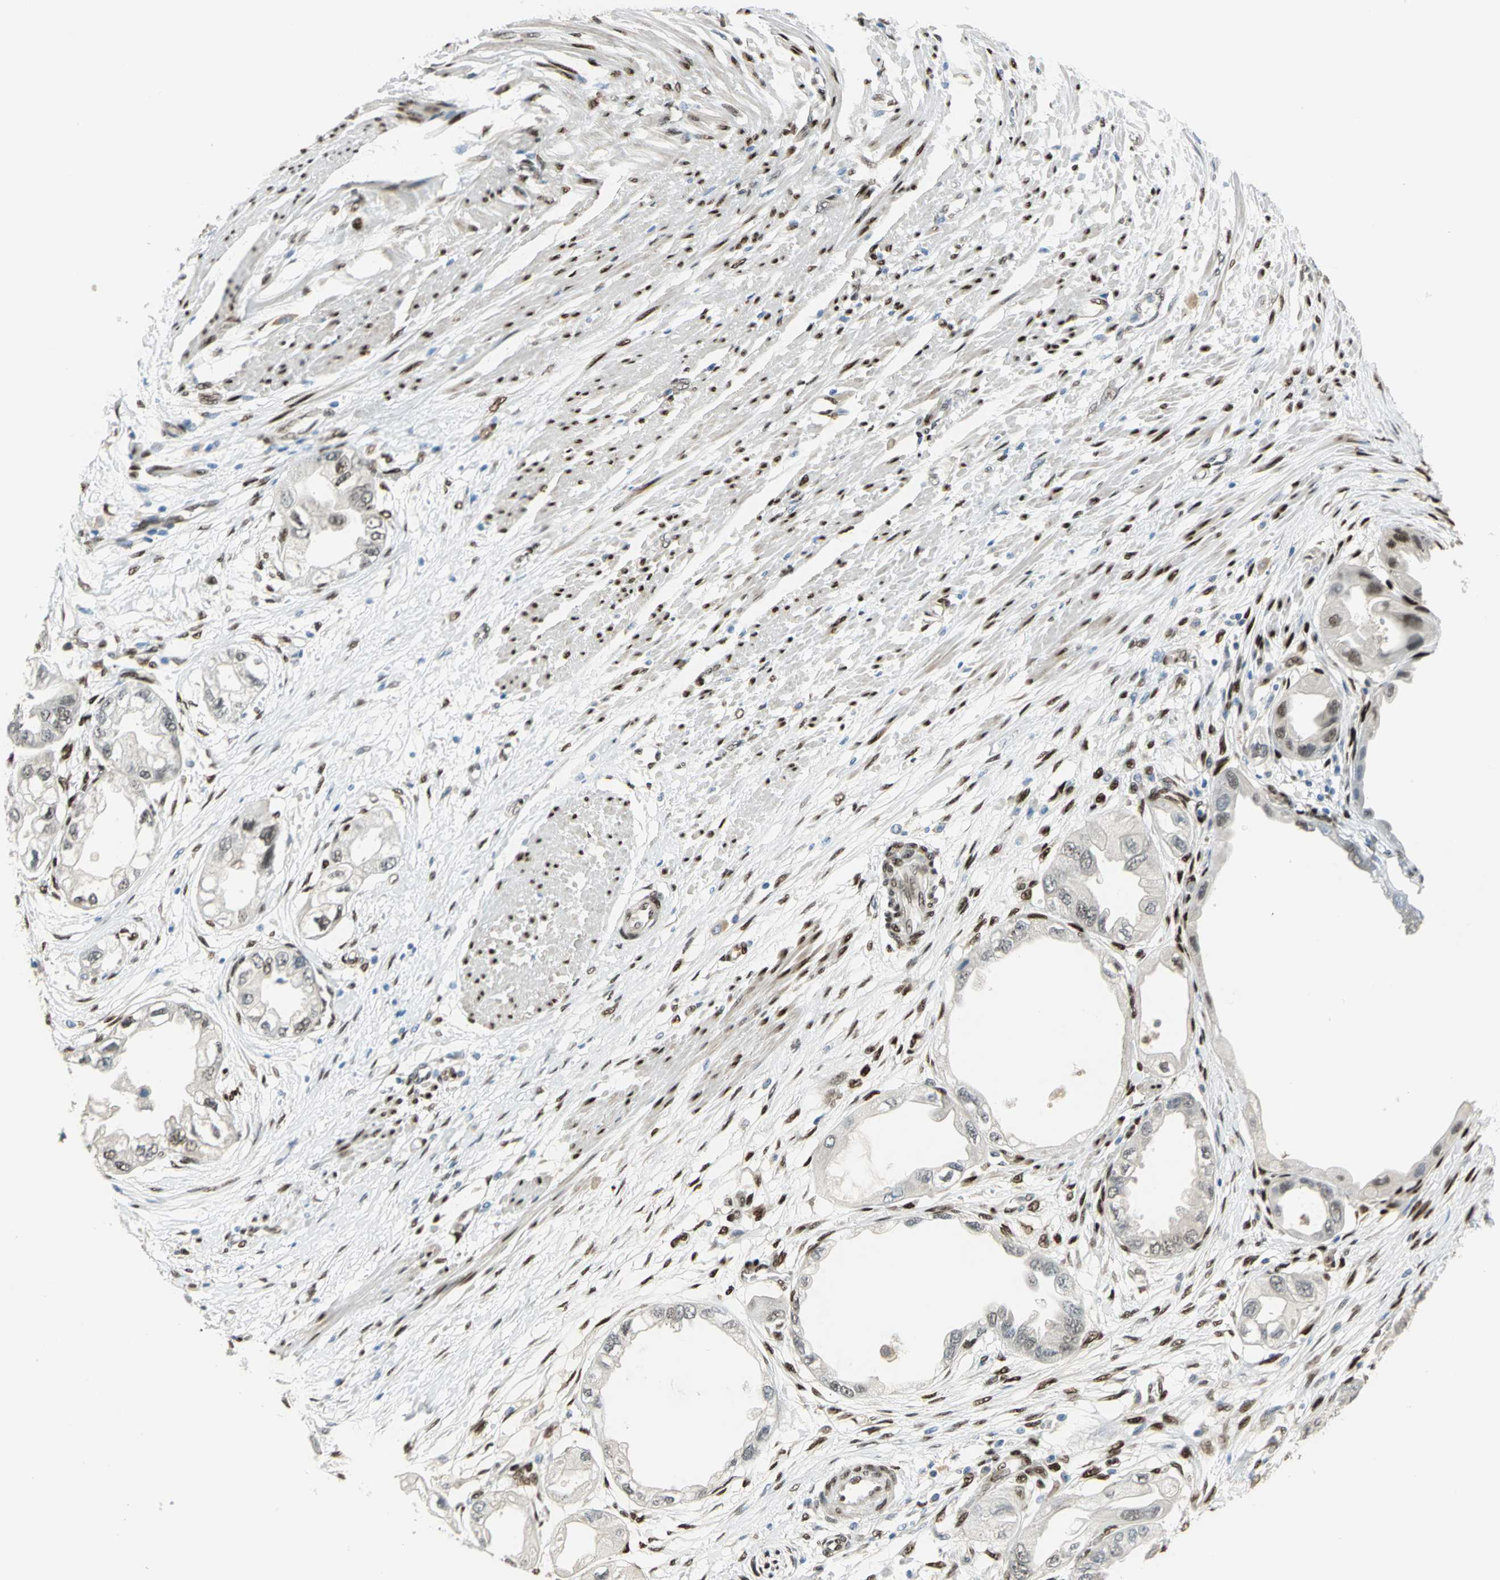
{"staining": {"intensity": "weak", "quantity": "<25%", "location": "cytoplasmic/membranous,nuclear"}, "tissue": "endometrial cancer", "cell_type": "Tumor cells", "image_type": "cancer", "snomed": [{"axis": "morphology", "description": "Adenocarcinoma, NOS"}, {"axis": "topography", "description": "Endometrium"}], "caption": "This image is of endometrial cancer stained with immunohistochemistry to label a protein in brown with the nuclei are counter-stained blue. There is no expression in tumor cells. Brightfield microscopy of immunohistochemistry (IHC) stained with DAB (3,3'-diaminobenzidine) (brown) and hematoxylin (blue), captured at high magnification.", "gene": "RBFOX2", "patient": {"sex": "female", "age": 67}}